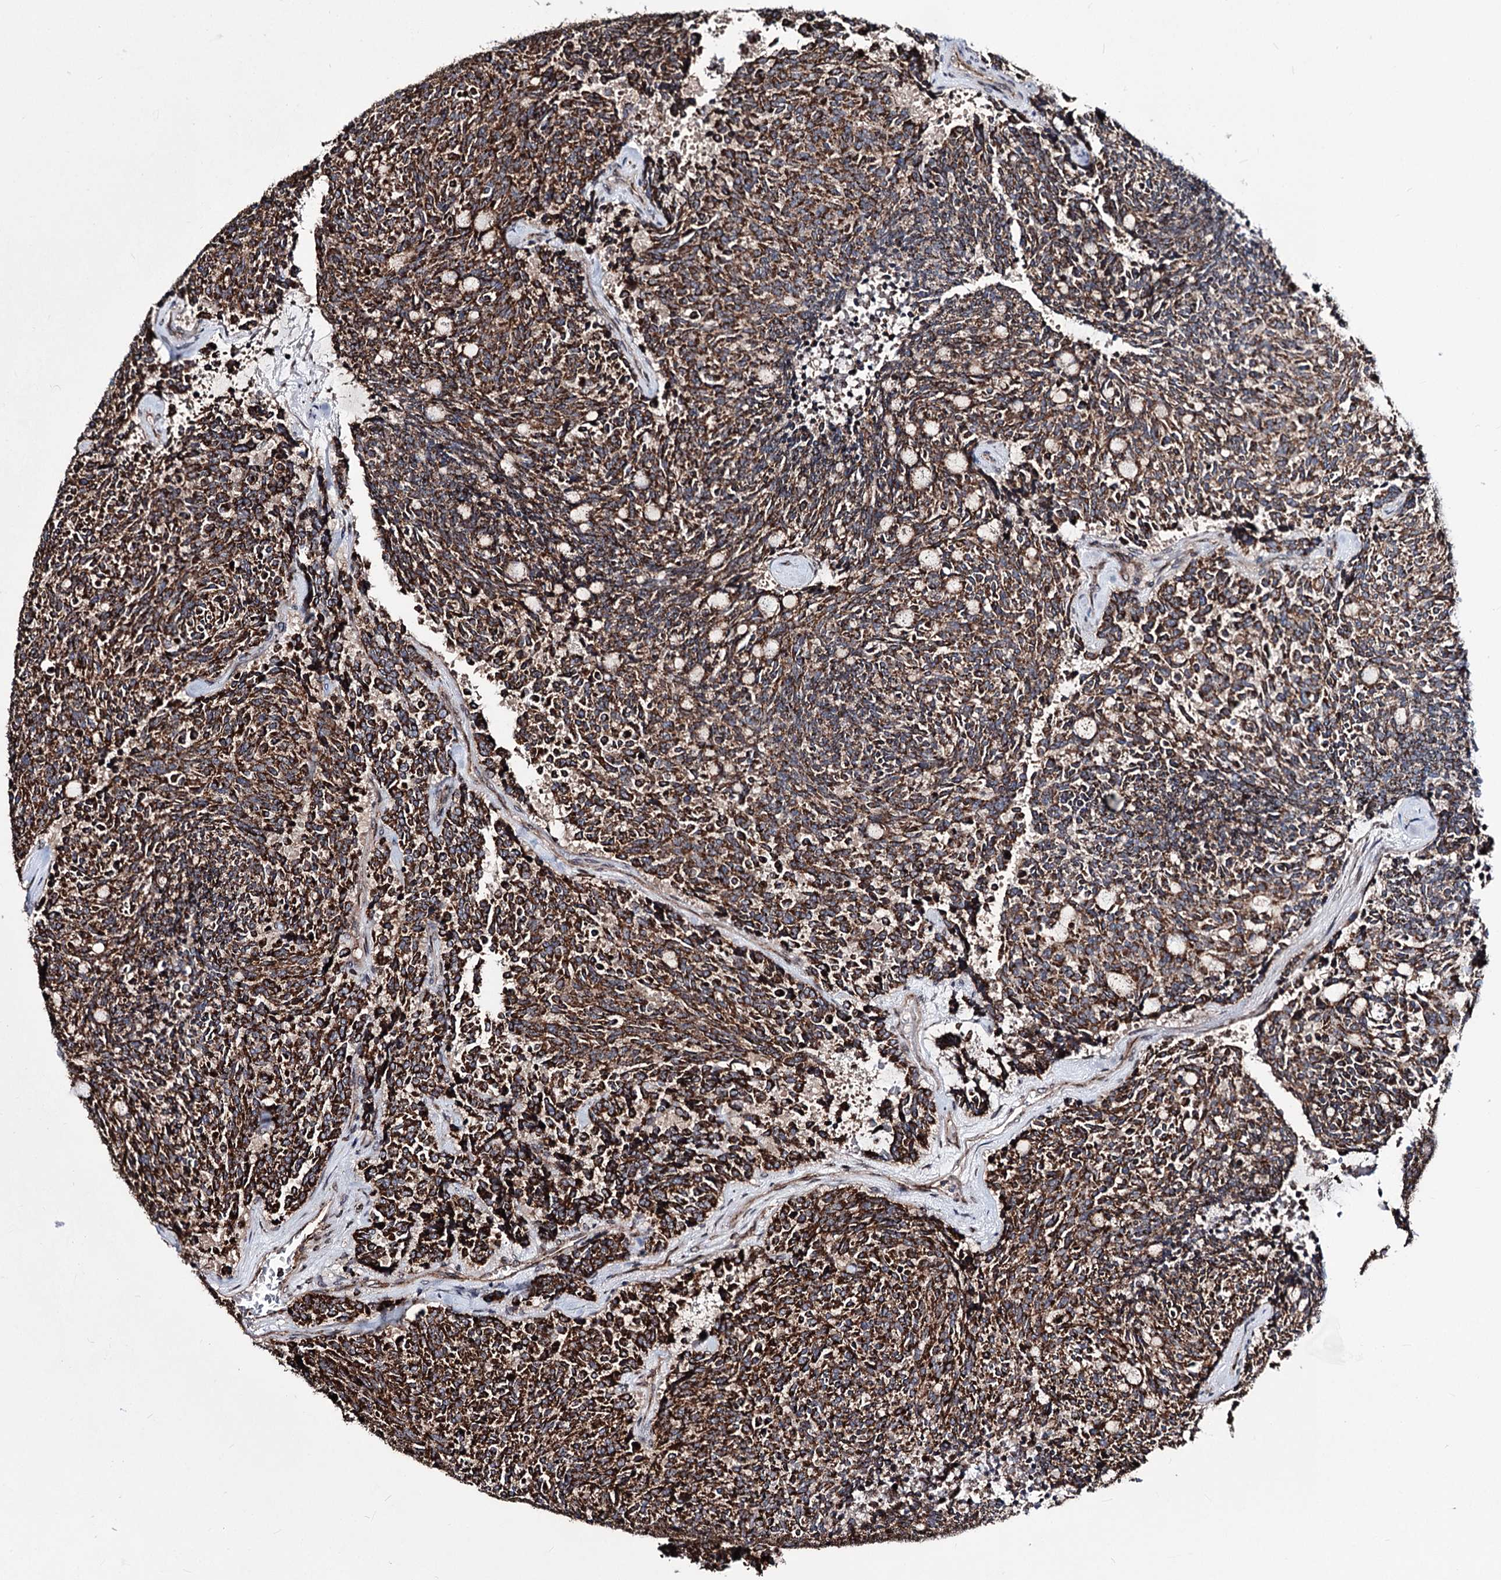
{"staining": {"intensity": "strong", "quantity": ">75%", "location": "cytoplasmic/membranous"}, "tissue": "carcinoid", "cell_type": "Tumor cells", "image_type": "cancer", "snomed": [{"axis": "morphology", "description": "Carcinoid, malignant, NOS"}, {"axis": "topography", "description": "Pancreas"}], "caption": "This image exhibits IHC staining of human malignant carcinoid, with high strong cytoplasmic/membranous expression in about >75% of tumor cells.", "gene": "CREB3L4", "patient": {"sex": "female", "age": 54}}